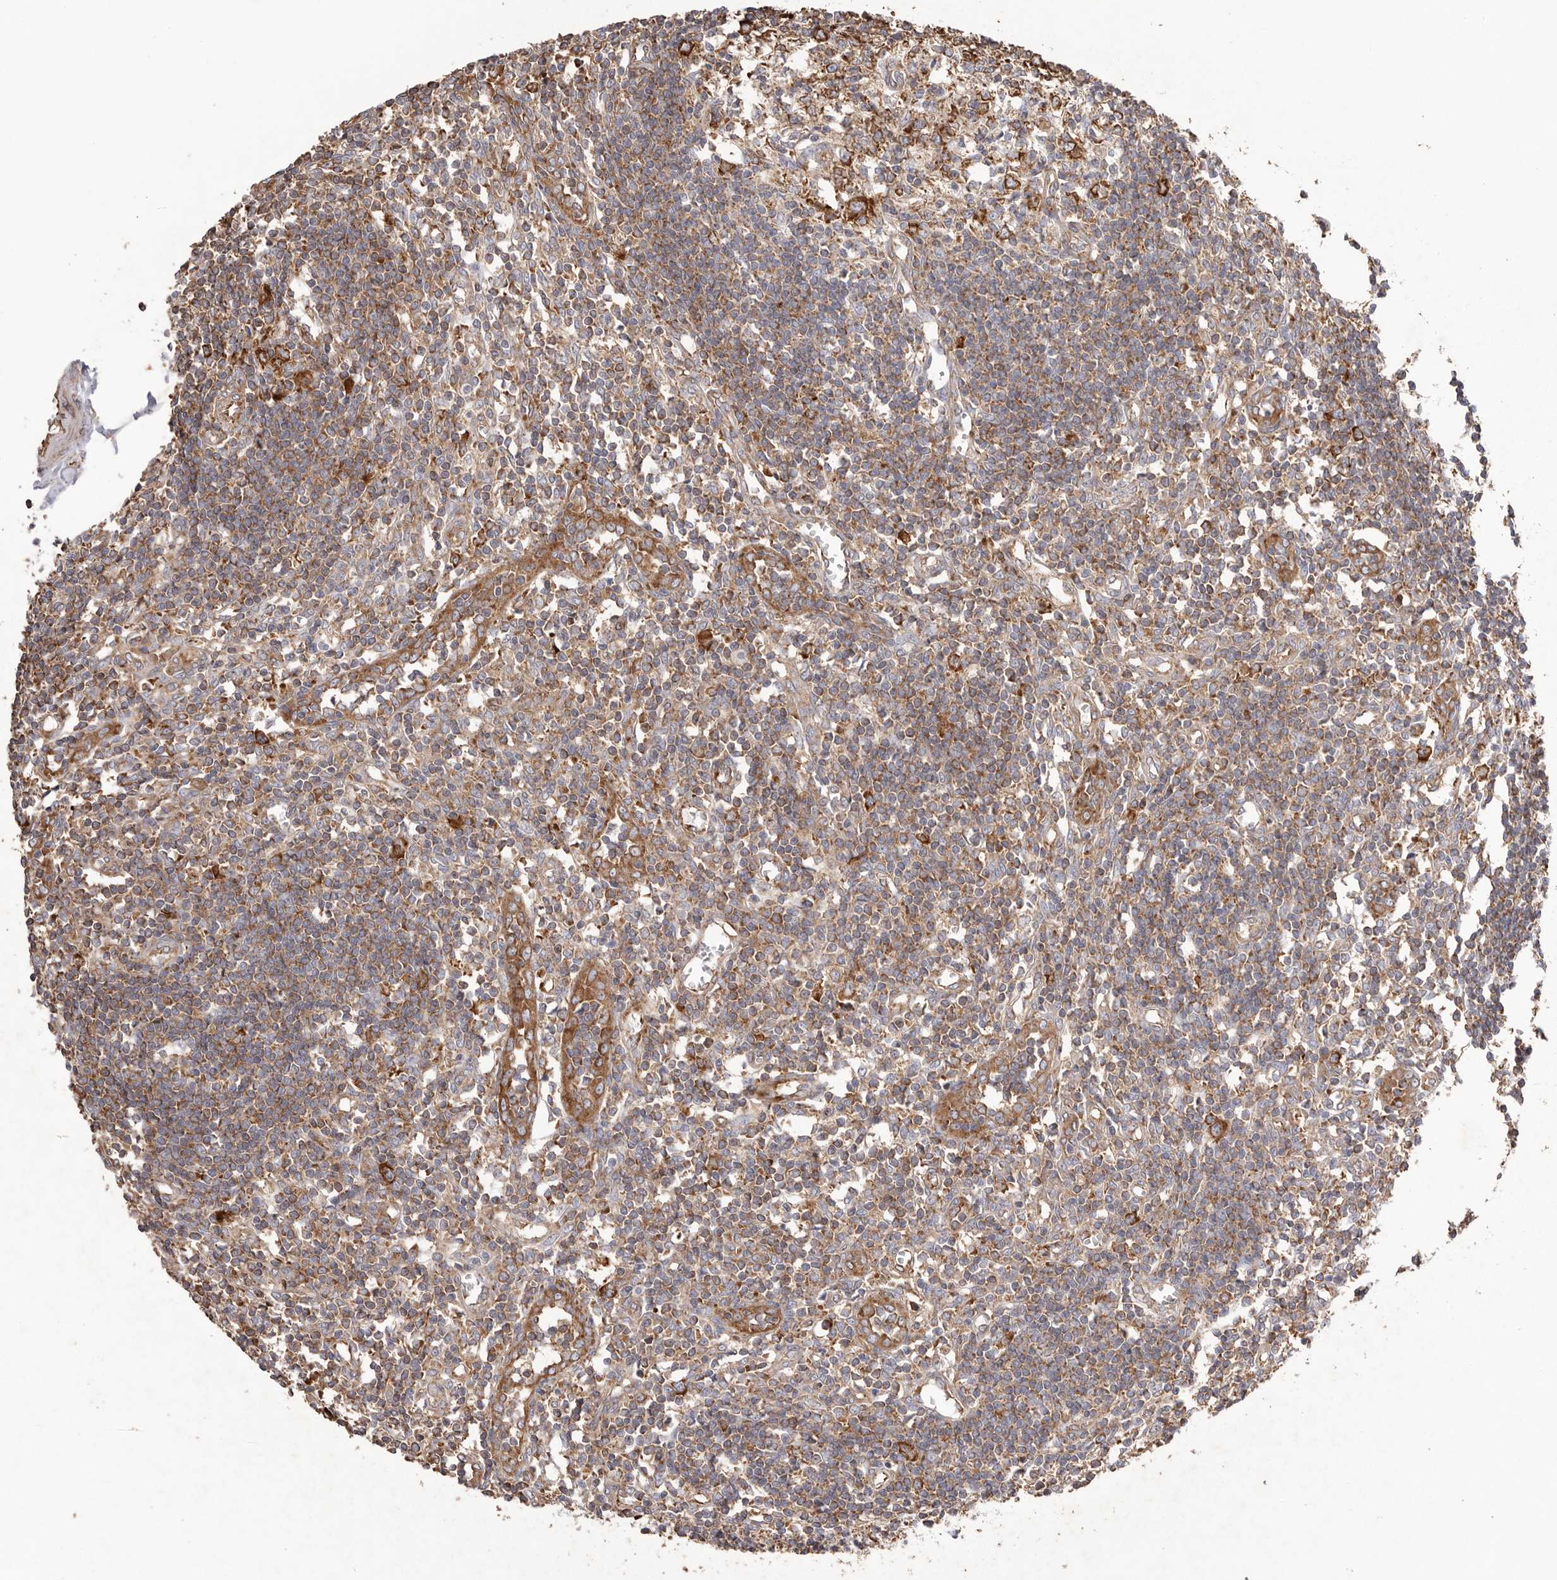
{"staining": {"intensity": "strong", "quantity": ">75%", "location": "cytoplasmic/membranous"}, "tissue": "lymph node", "cell_type": "Germinal center cells", "image_type": "normal", "snomed": [{"axis": "morphology", "description": "Normal tissue, NOS"}, {"axis": "morphology", "description": "Malignant melanoma, Metastatic site"}, {"axis": "topography", "description": "Lymph node"}], "caption": "Lymph node stained with a brown dye displays strong cytoplasmic/membranous positive staining in approximately >75% of germinal center cells.", "gene": "SERBP1", "patient": {"sex": "male", "age": 41}}